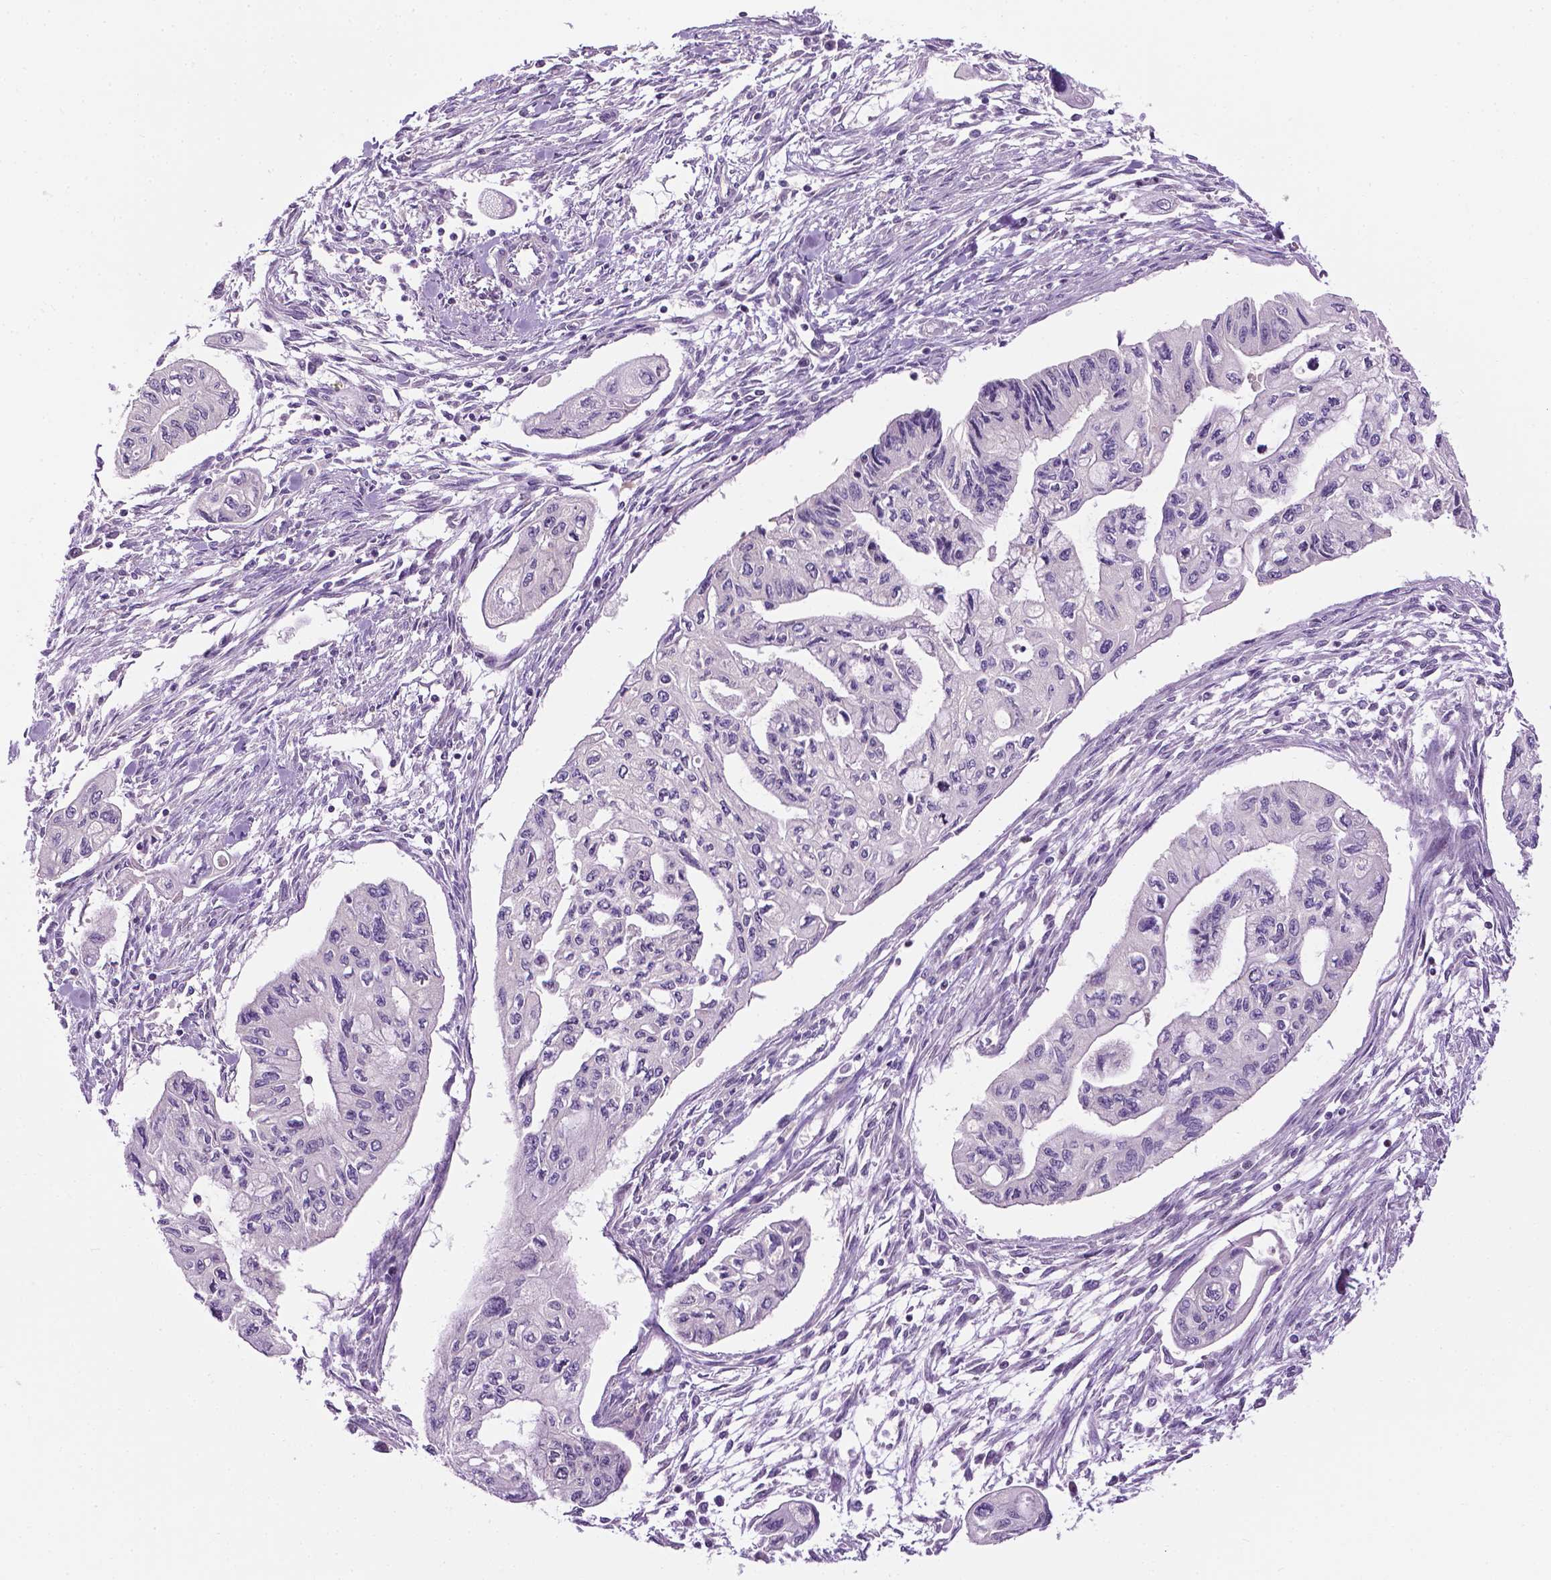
{"staining": {"intensity": "negative", "quantity": "none", "location": "none"}, "tissue": "pancreatic cancer", "cell_type": "Tumor cells", "image_type": "cancer", "snomed": [{"axis": "morphology", "description": "Adenocarcinoma, NOS"}, {"axis": "topography", "description": "Pancreas"}], "caption": "Pancreatic cancer (adenocarcinoma) was stained to show a protein in brown. There is no significant positivity in tumor cells.", "gene": "DENND4A", "patient": {"sex": "female", "age": 76}}